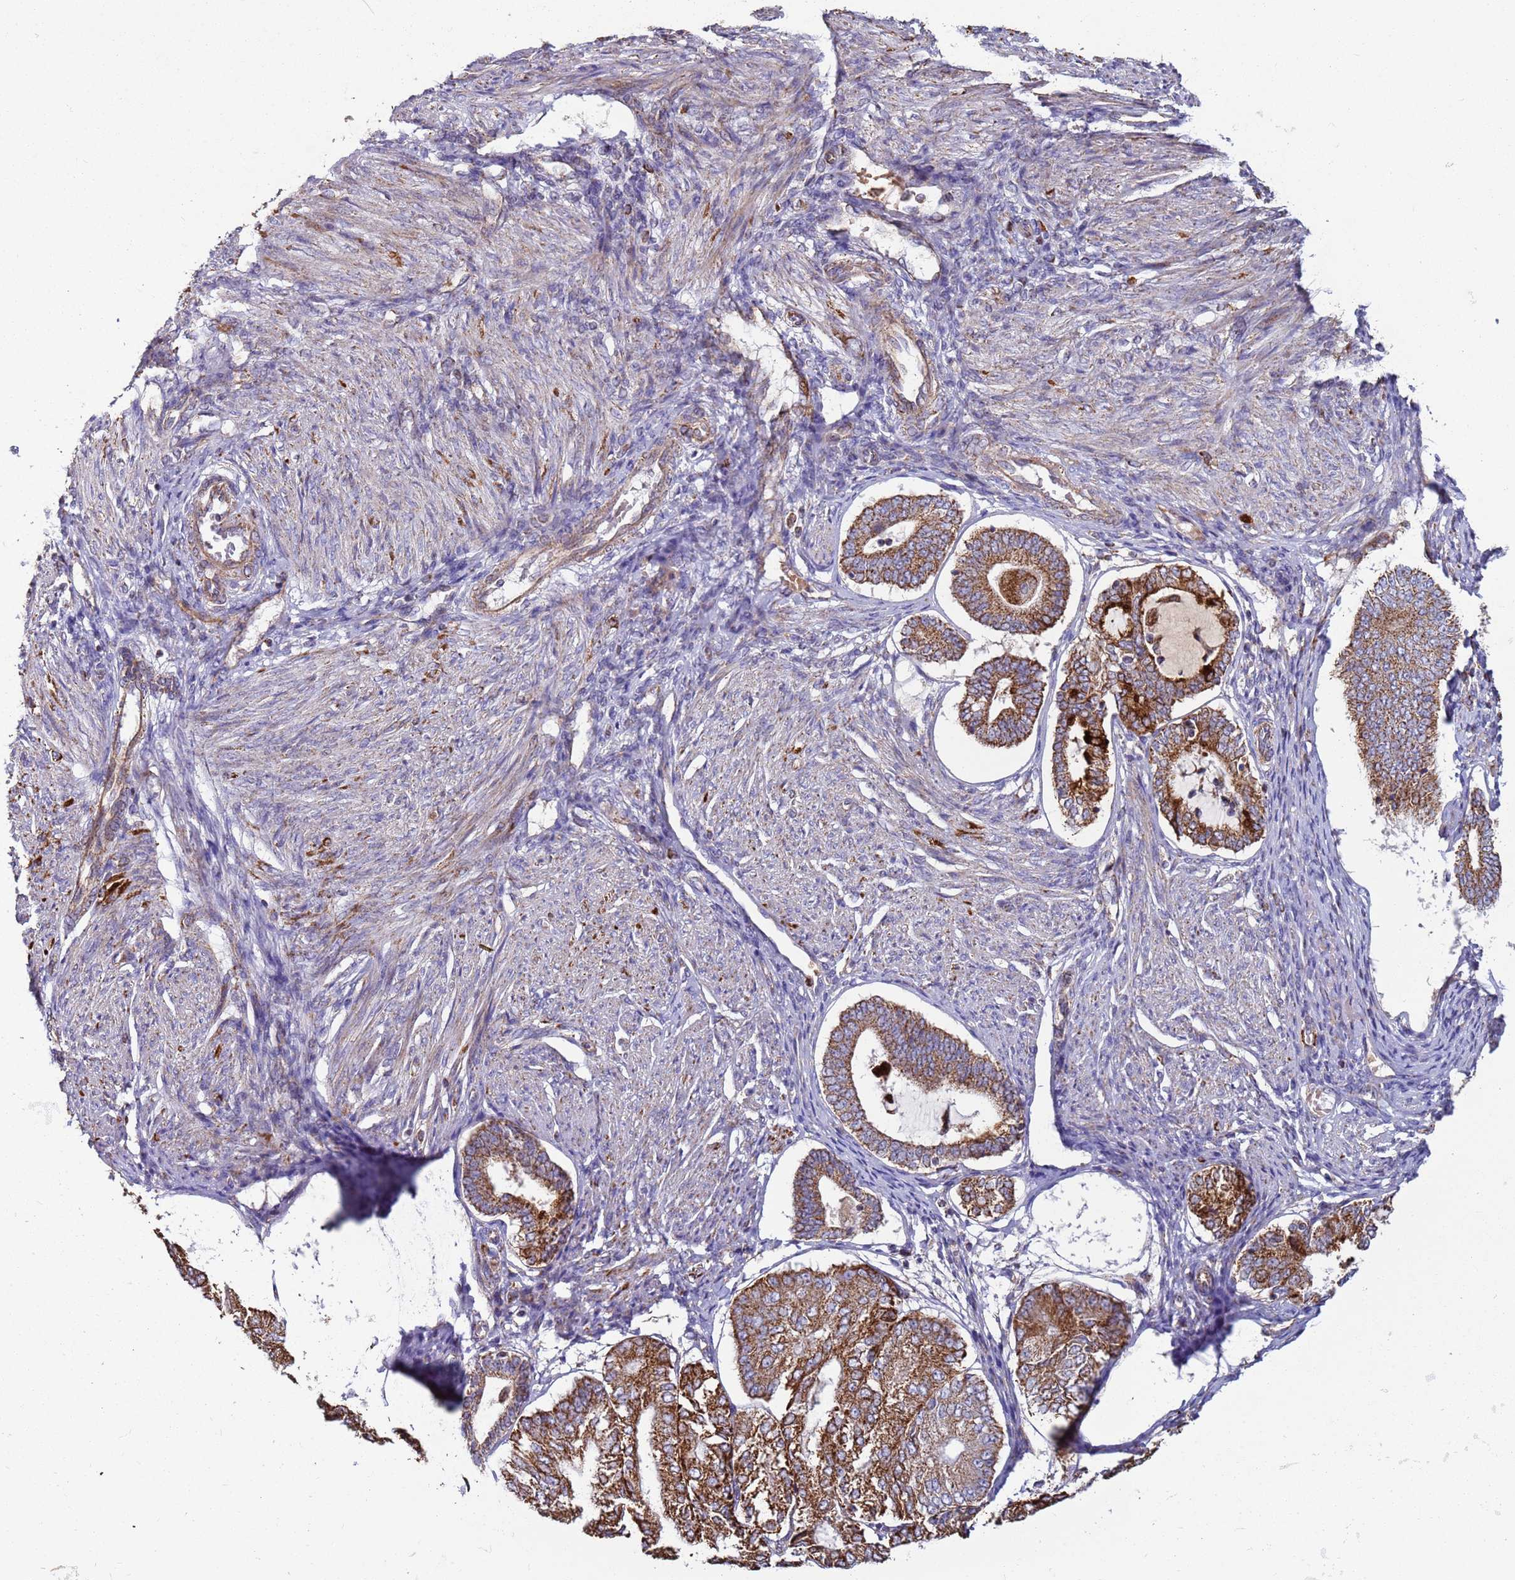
{"staining": {"intensity": "moderate", "quantity": ">75%", "location": "cytoplasmic/membranous"}, "tissue": "endometrial cancer", "cell_type": "Tumor cells", "image_type": "cancer", "snomed": [{"axis": "morphology", "description": "Adenocarcinoma, NOS"}, {"axis": "topography", "description": "Endometrium"}], "caption": "This photomicrograph exhibits immunohistochemistry (IHC) staining of human endometrial cancer, with medium moderate cytoplasmic/membranous staining in approximately >75% of tumor cells.", "gene": "FBXO33", "patient": {"sex": "female", "age": 81}}